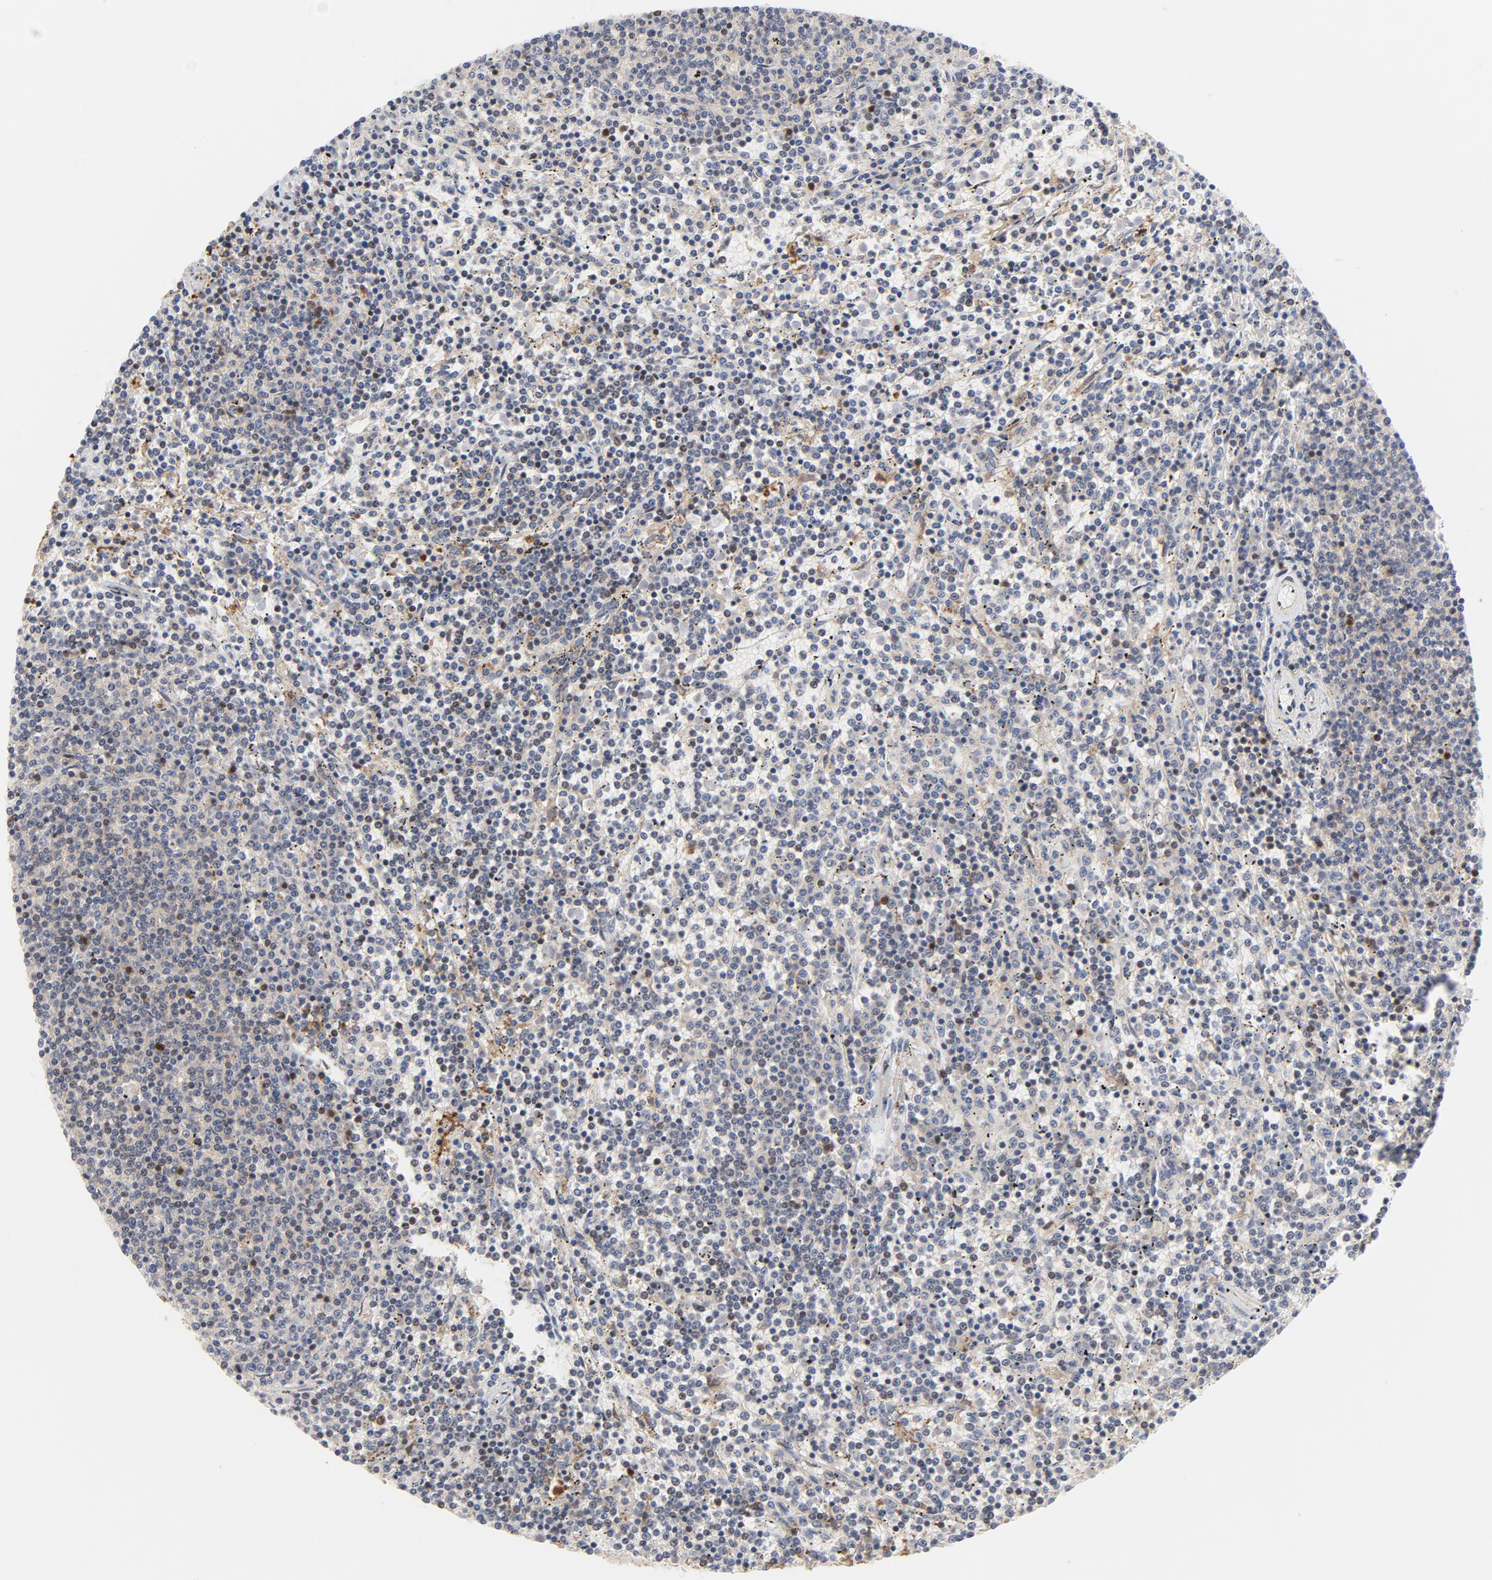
{"staining": {"intensity": "moderate", "quantity": "25%-75%", "location": "cytoplasmic/membranous,nuclear"}, "tissue": "lymphoma", "cell_type": "Tumor cells", "image_type": "cancer", "snomed": [{"axis": "morphology", "description": "Malignant lymphoma, non-Hodgkin's type, Low grade"}, {"axis": "topography", "description": "Spleen"}], "caption": "An immunohistochemistry (IHC) micrograph of neoplastic tissue is shown. Protein staining in brown labels moderate cytoplasmic/membranous and nuclear positivity in malignant lymphoma, non-Hodgkin's type (low-grade) within tumor cells.", "gene": "RAPGEF4", "patient": {"sex": "female", "age": 50}}